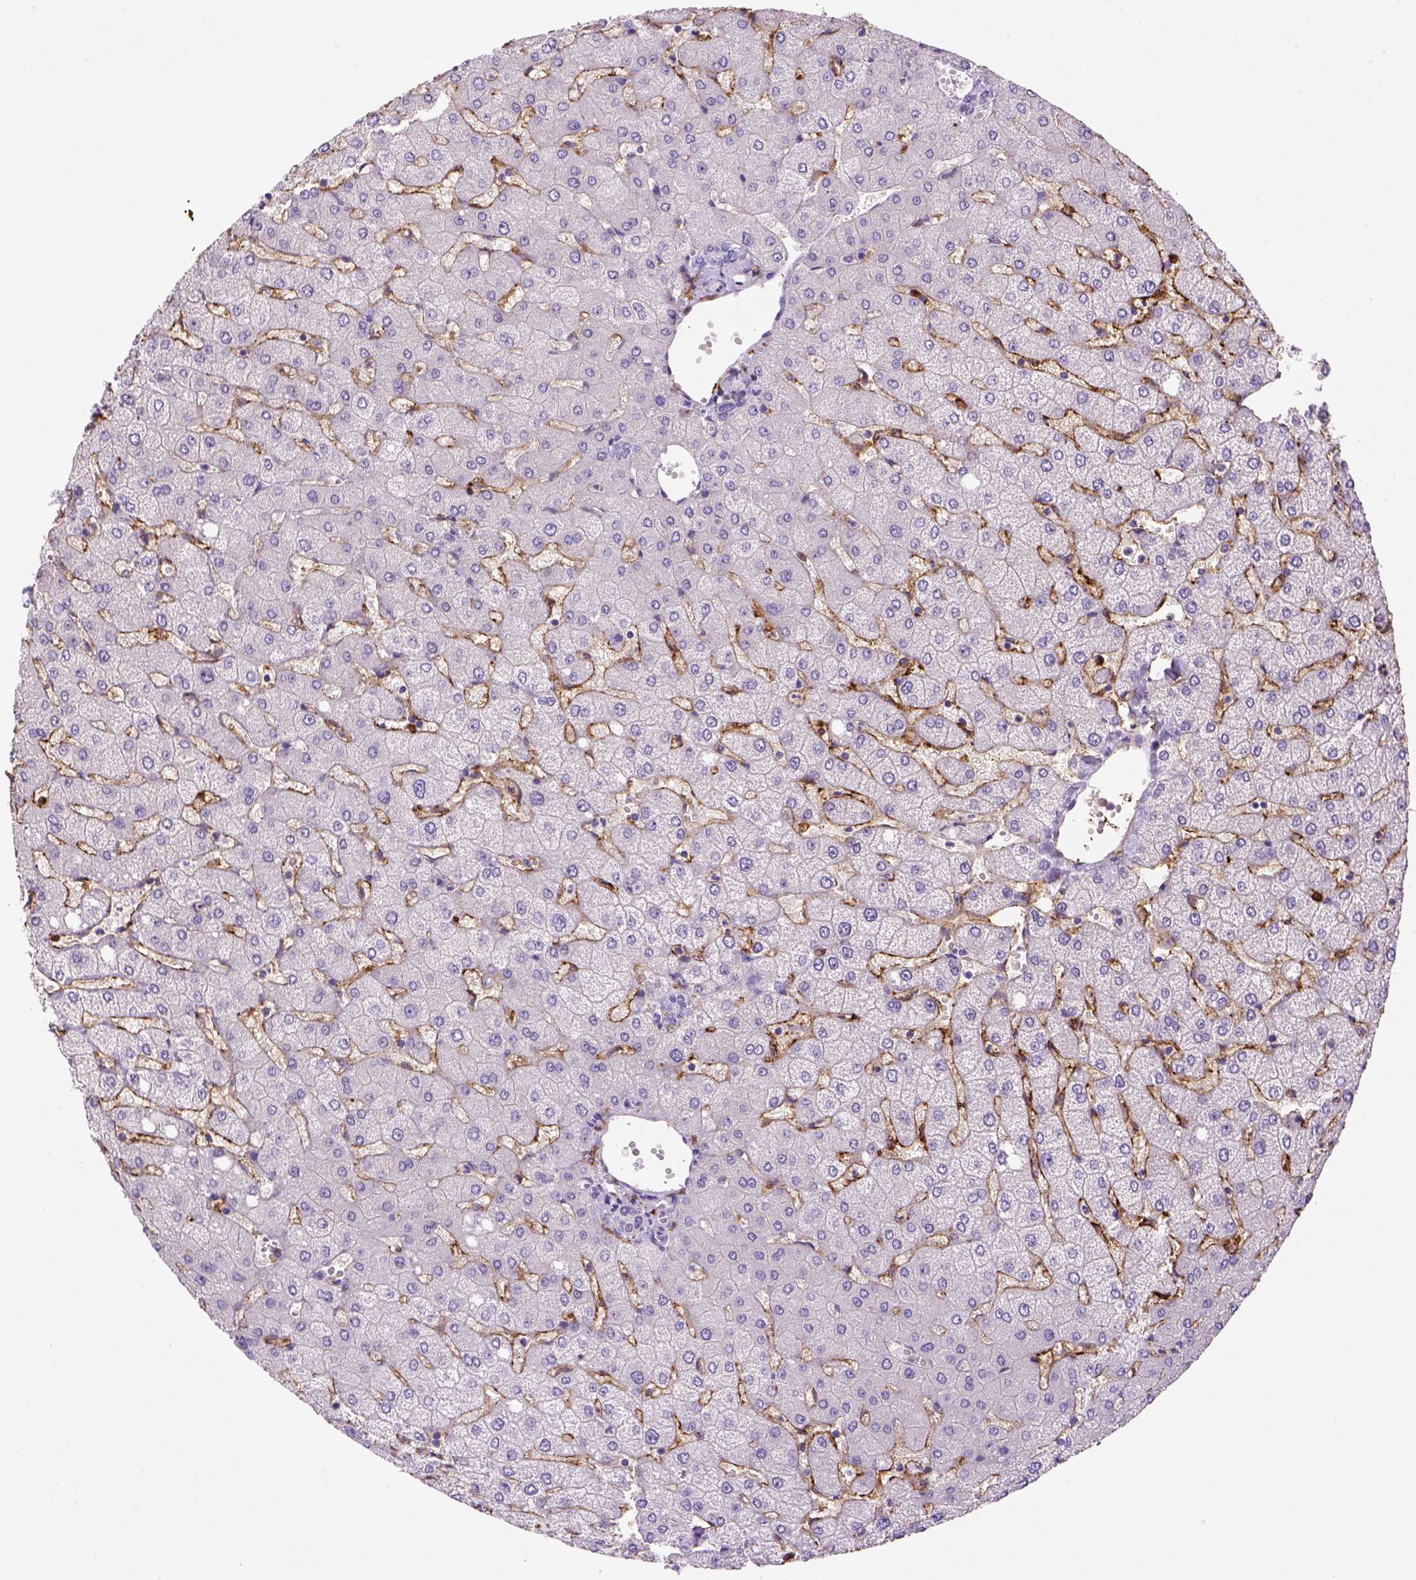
{"staining": {"intensity": "negative", "quantity": "none", "location": "none"}, "tissue": "liver", "cell_type": "Cholangiocytes", "image_type": "normal", "snomed": [{"axis": "morphology", "description": "Normal tissue, NOS"}, {"axis": "topography", "description": "Liver"}], "caption": "A high-resolution micrograph shows immunohistochemistry staining of unremarkable liver, which shows no significant positivity in cholangiocytes. (Stains: DAB (3,3'-diaminobenzidine) immunohistochemistry (IHC) with hematoxylin counter stain, Microscopy: brightfield microscopy at high magnification).", "gene": "CD14", "patient": {"sex": "female", "age": 54}}